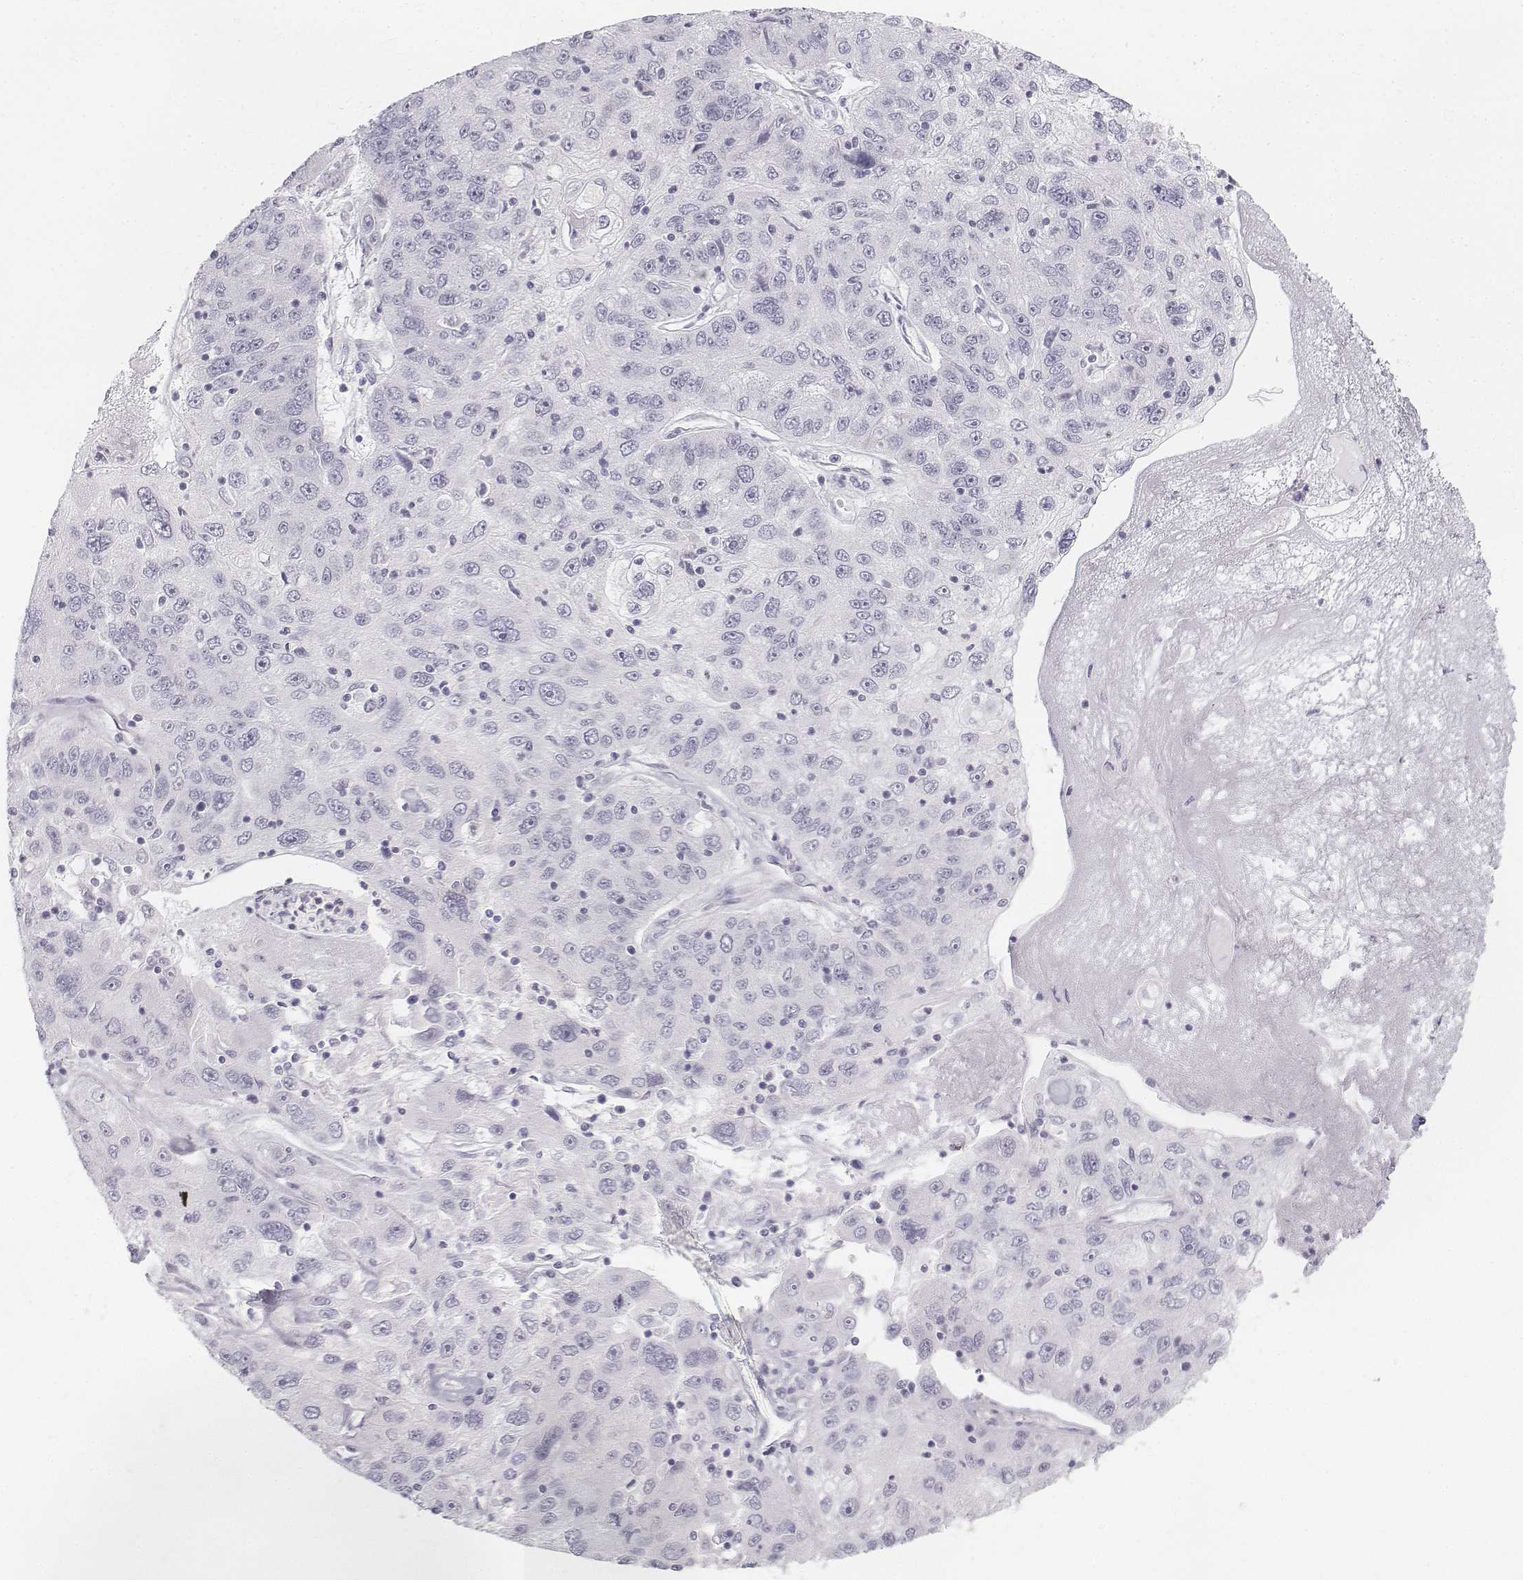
{"staining": {"intensity": "negative", "quantity": "none", "location": "none"}, "tissue": "stomach cancer", "cell_type": "Tumor cells", "image_type": "cancer", "snomed": [{"axis": "morphology", "description": "Adenocarcinoma, NOS"}, {"axis": "topography", "description": "Stomach"}], "caption": "A high-resolution histopathology image shows immunohistochemistry staining of stomach cancer, which reveals no significant positivity in tumor cells.", "gene": "KRT25", "patient": {"sex": "male", "age": 56}}